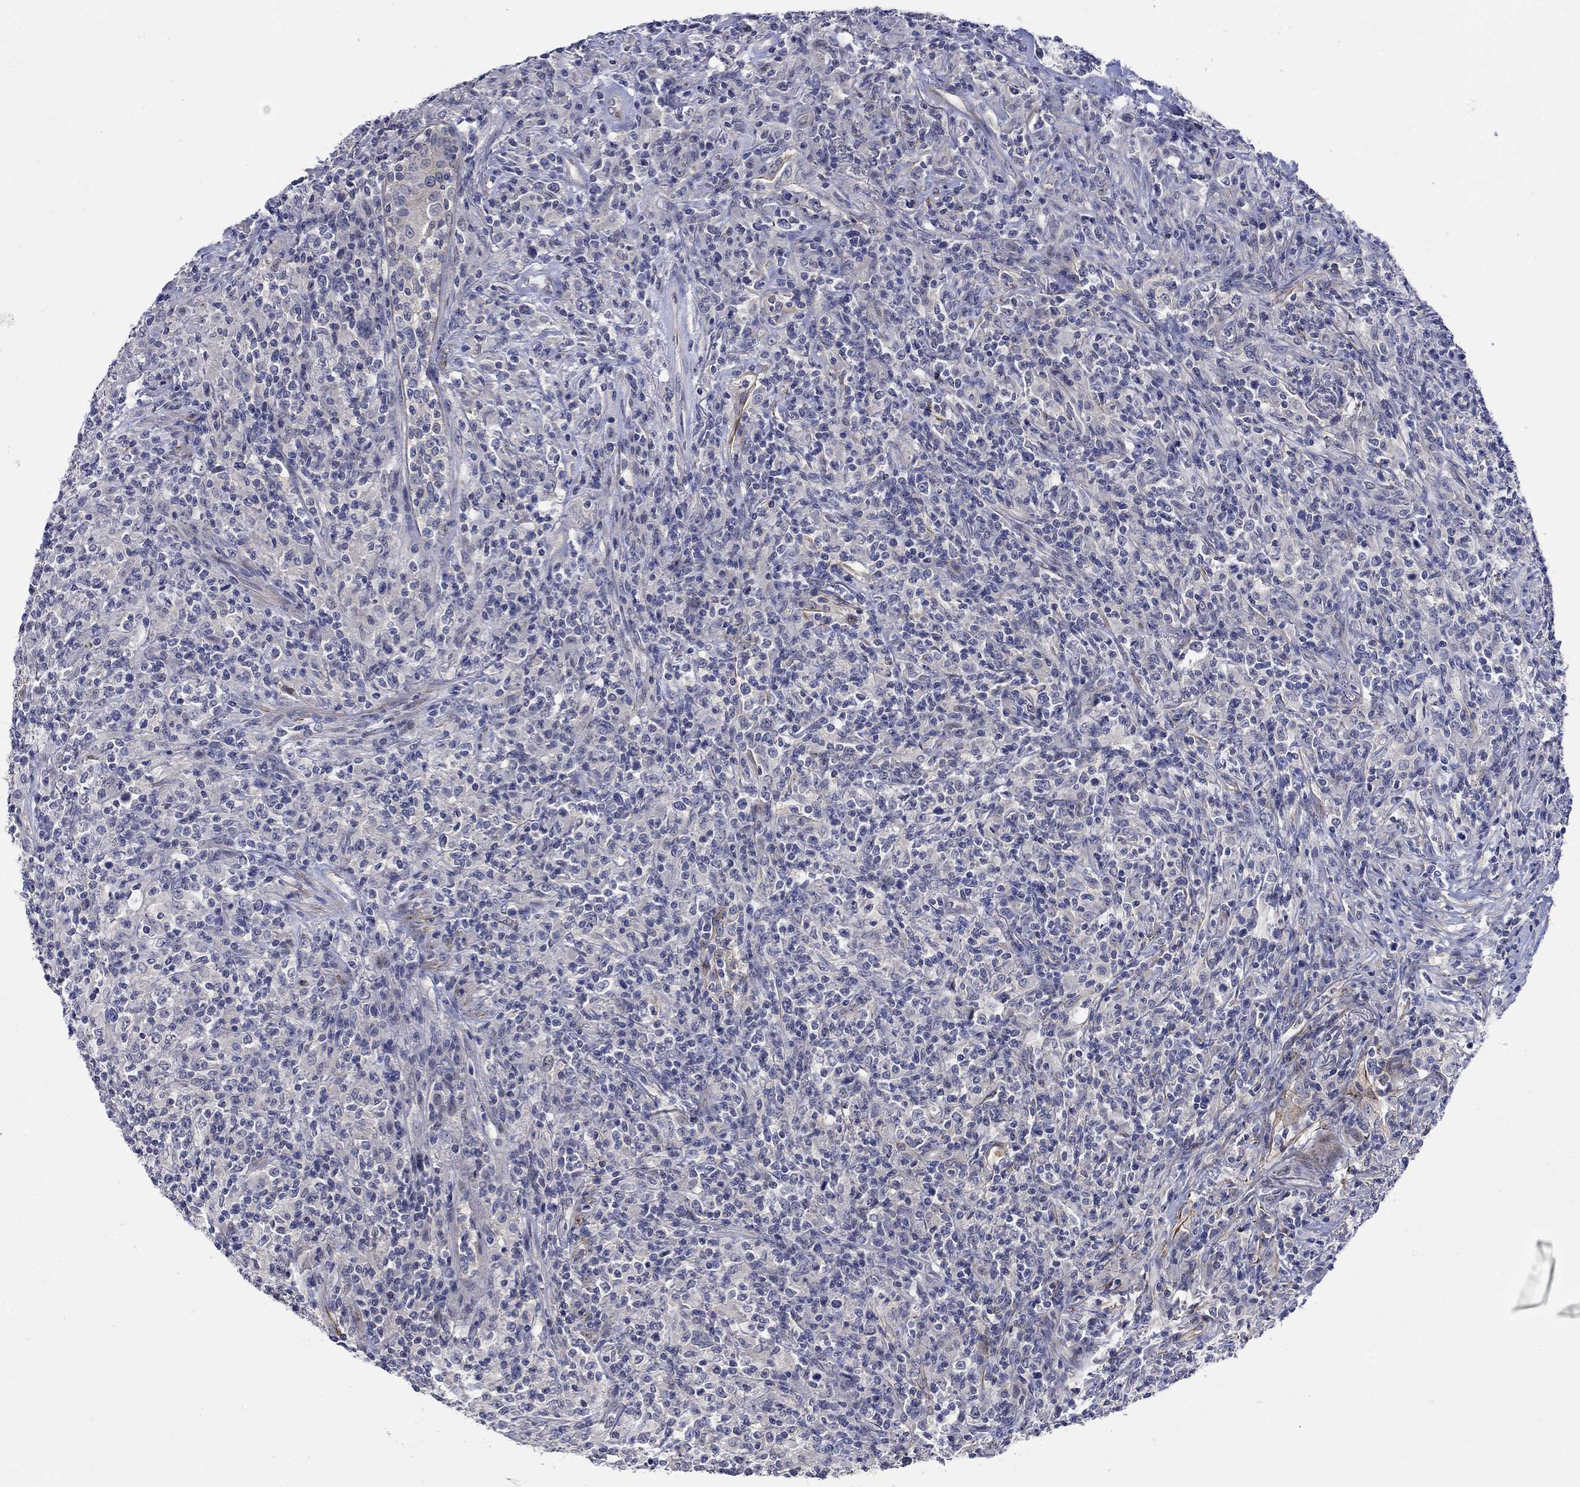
{"staining": {"intensity": "negative", "quantity": "none", "location": "none"}, "tissue": "lymphoma", "cell_type": "Tumor cells", "image_type": "cancer", "snomed": [{"axis": "morphology", "description": "Malignant lymphoma, non-Hodgkin's type, High grade"}, {"axis": "topography", "description": "Lung"}], "caption": "This is an IHC photomicrograph of human lymphoma. There is no positivity in tumor cells.", "gene": "SCN7A", "patient": {"sex": "male", "age": 79}}